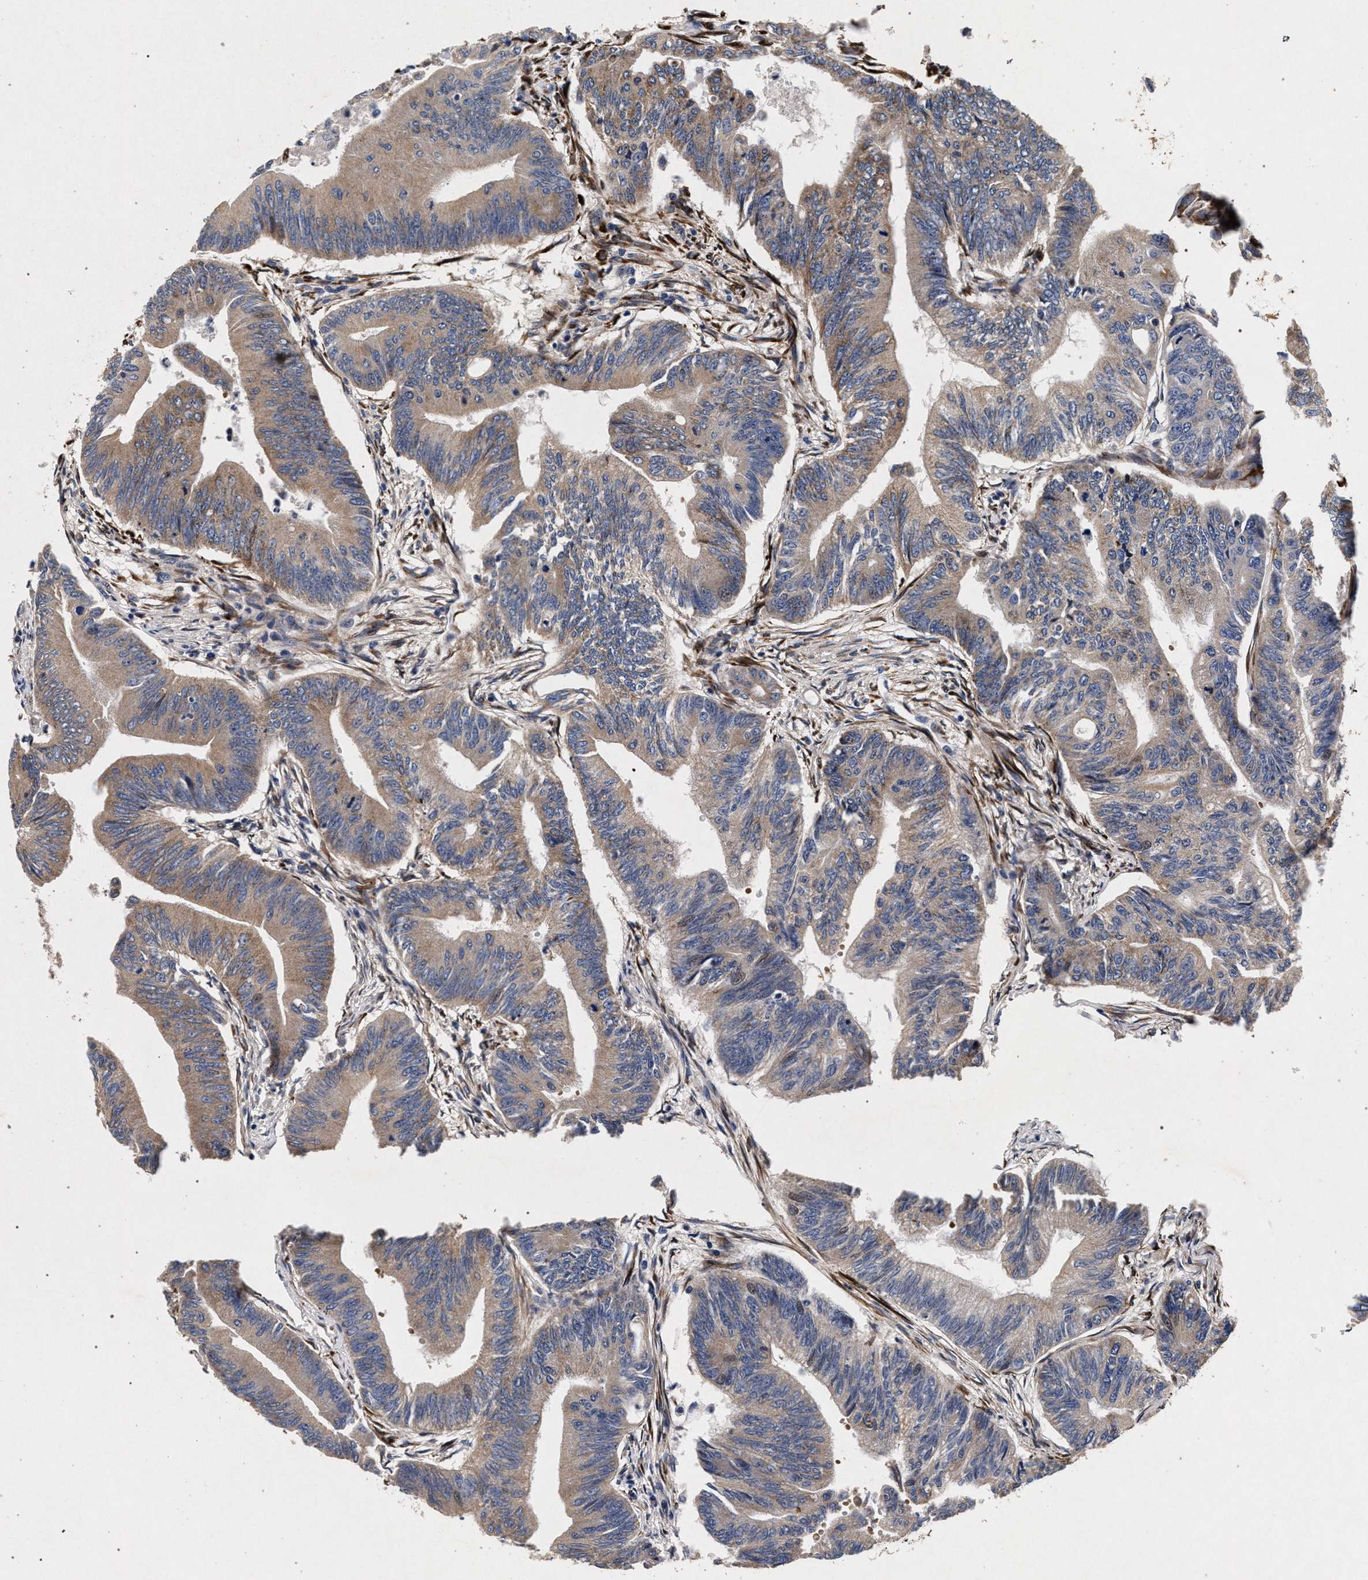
{"staining": {"intensity": "moderate", "quantity": ">75%", "location": "cytoplasmic/membranous"}, "tissue": "colorectal cancer", "cell_type": "Tumor cells", "image_type": "cancer", "snomed": [{"axis": "morphology", "description": "Adenoma, NOS"}, {"axis": "morphology", "description": "Adenocarcinoma, NOS"}, {"axis": "topography", "description": "Colon"}], "caption": "Tumor cells reveal medium levels of moderate cytoplasmic/membranous staining in about >75% of cells in colorectal cancer.", "gene": "NEK7", "patient": {"sex": "male", "age": 79}}